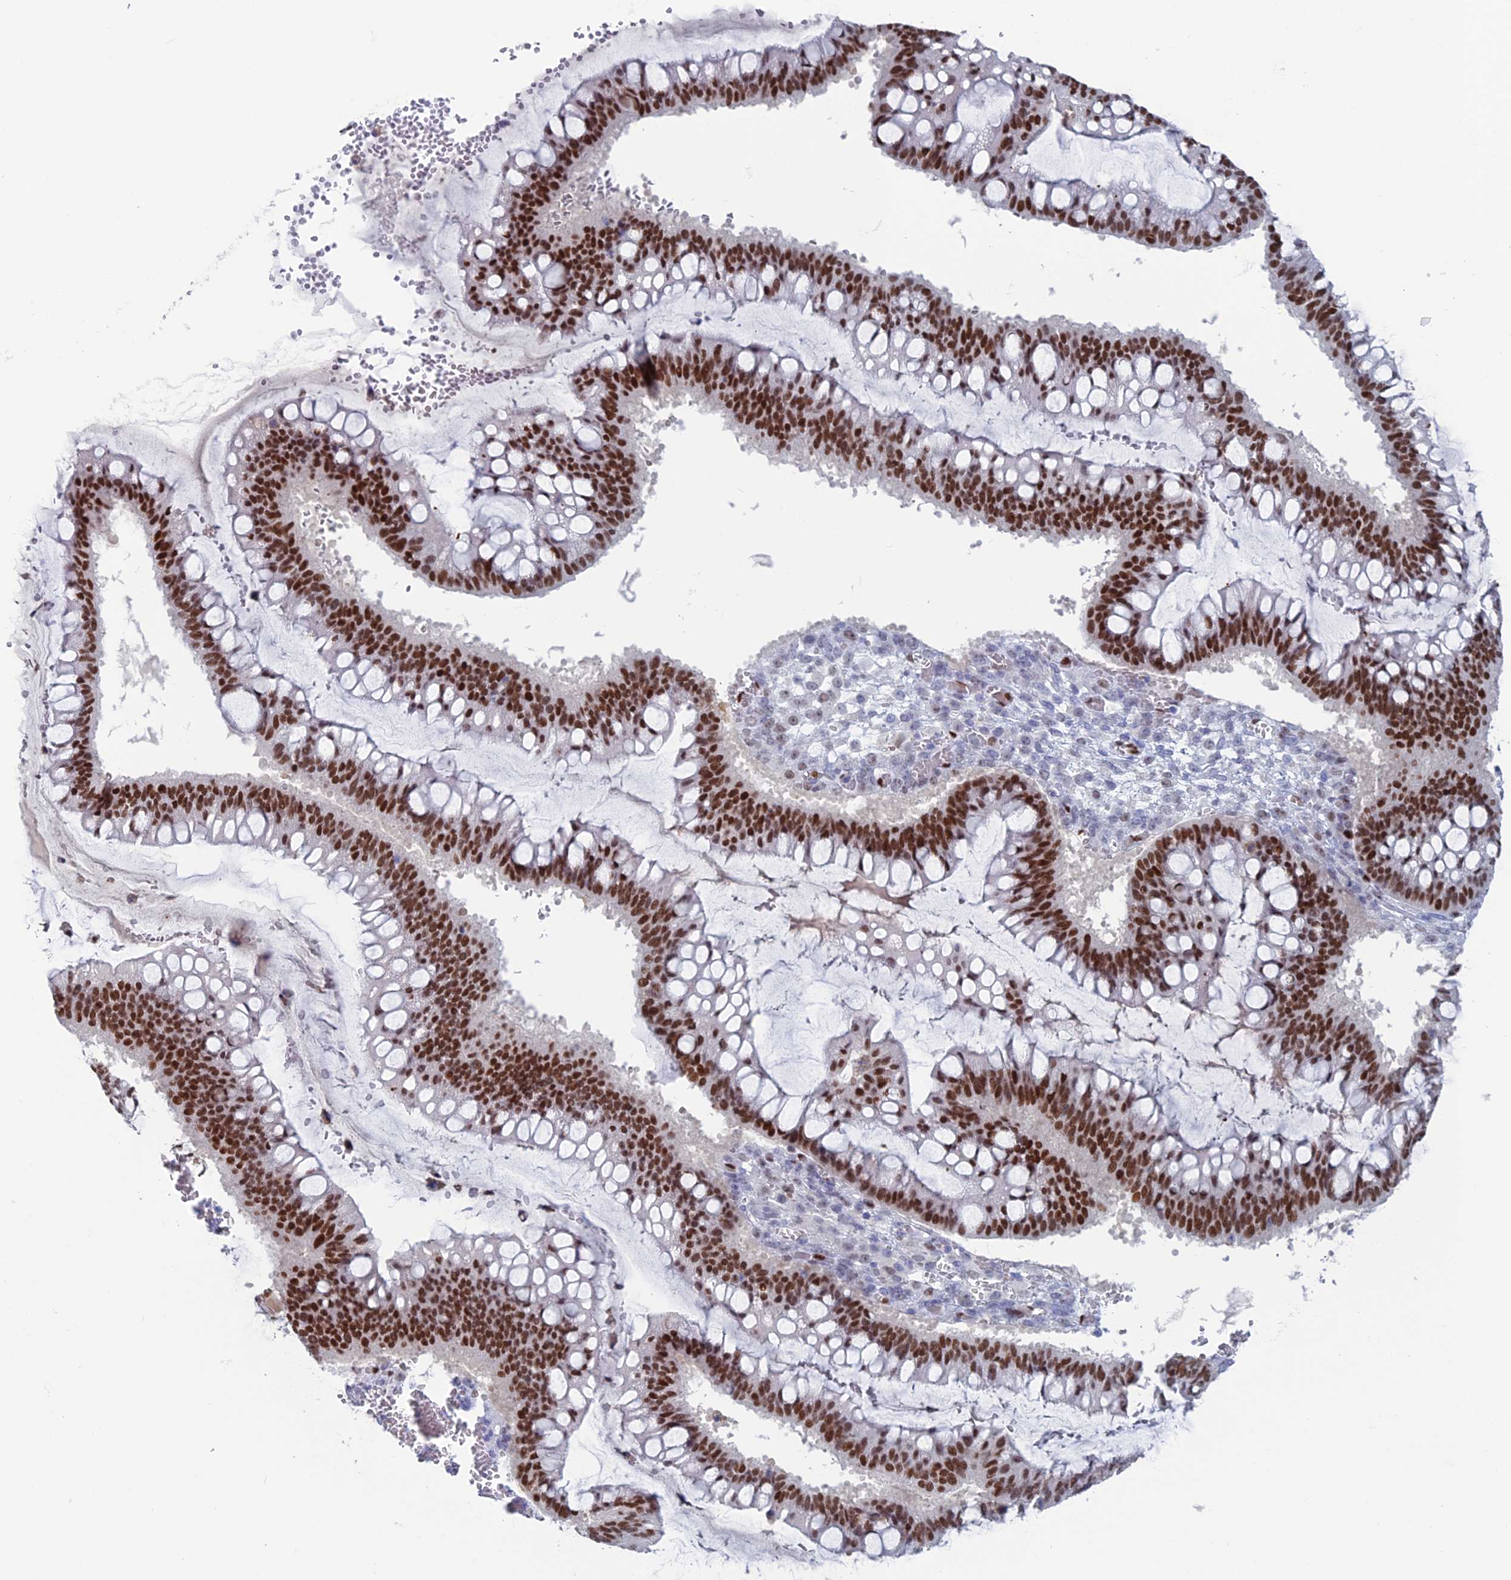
{"staining": {"intensity": "strong", "quantity": ">75%", "location": "nuclear"}, "tissue": "ovarian cancer", "cell_type": "Tumor cells", "image_type": "cancer", "snomed": [{"axis": "morphology", "description": "Cystadenocarcinoma, mucinous, NOS"}, {"axis": "topography", "description": "Ovary"}], "caption": "Ovarian mucinous cystadenocarcinoma tissue displays strong nuclear expression in about >75% of tumor cells", "gene": "NOL4L", "patient": {"sex": "female", "age": 73}}